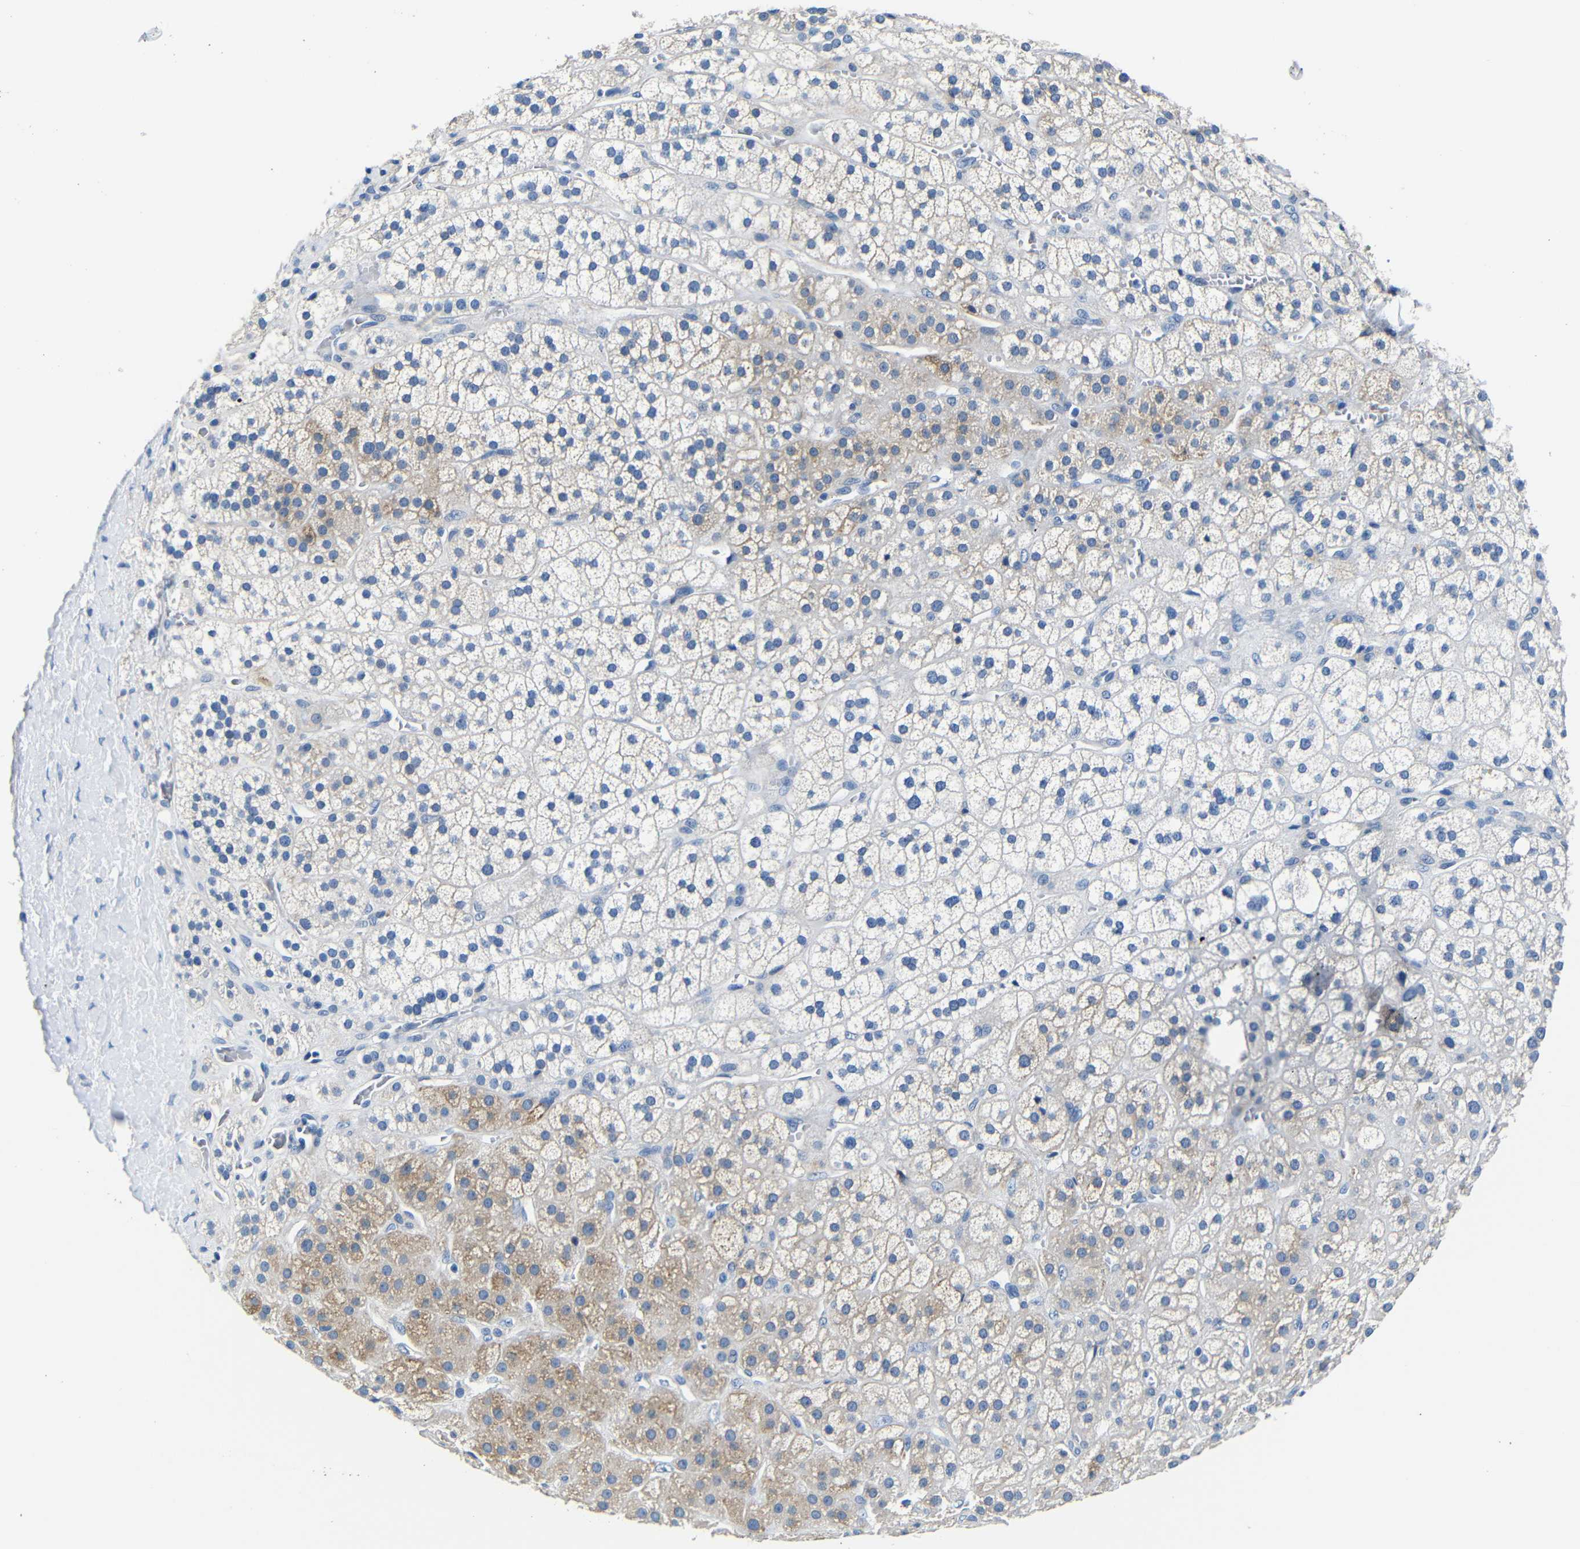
{"staining": {"intensity": "moderate", "quantity": "25%-75%", "location": "cytoplasmic/membranous"}, "tissue": "adrenal gland", "cell_type": "Glandular cells", "image_type": "normal", "snomed": [{"axis": "morphology", "description": "Normal tissue, NOS"}, {"axis": "topography", "description": "Adrenal gland"}], "caption": "Immunohistochemical staining of benign human adrenal gland demonstrates moderate cytoplasmic/membranous protein staining in about 25%-75% of glandular cells.", "gene": "TNFAIP1", "patient": {"sex": "male", "age": 56}}